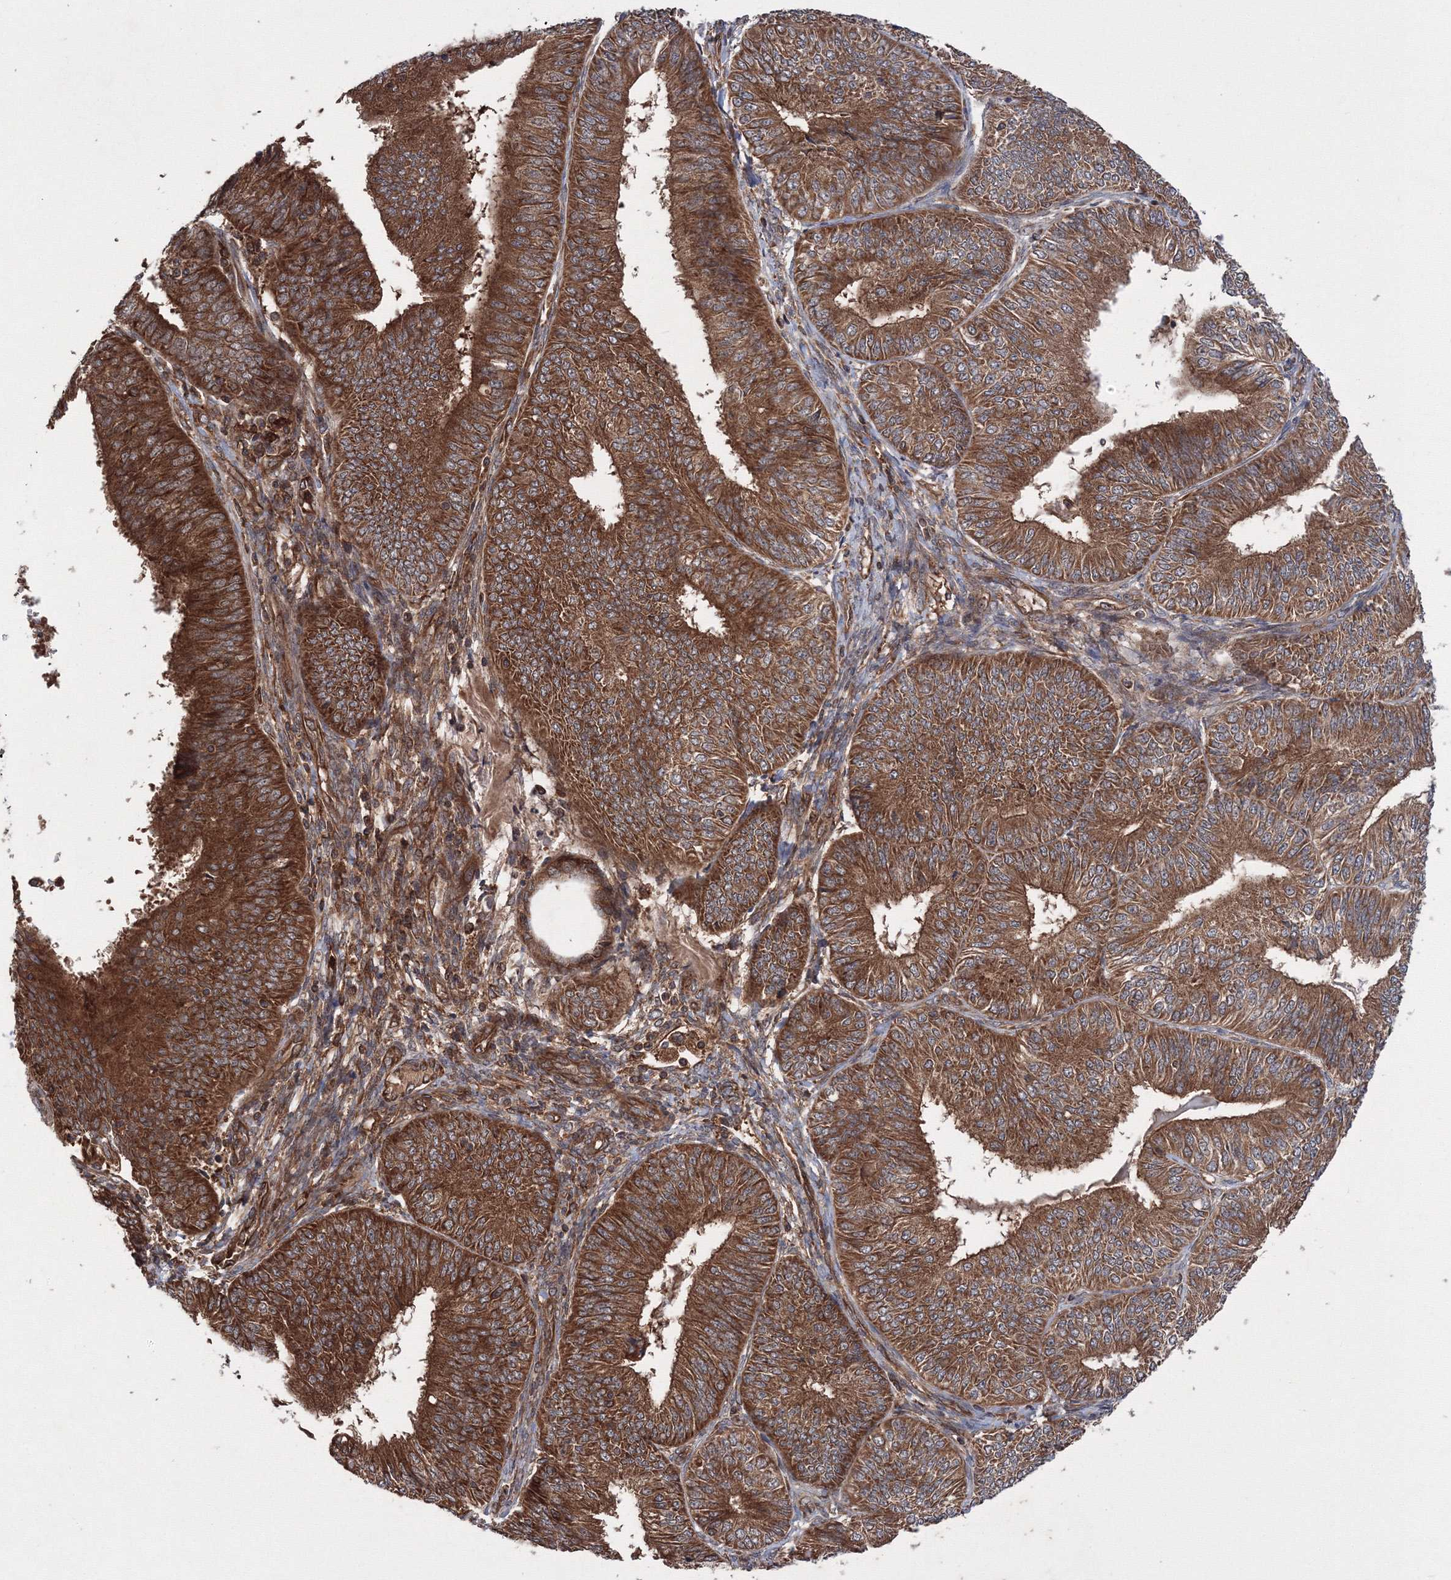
{"staining": {"intensity": "strong", "quantity": ">75%", "location": "cytoplasmic/membranous"}, "tissue": "endometrial cancer", "cell_type": "Tumor cells", "image_type": "cancer", "snomed": [{"axis": "morphology", "description": "Adenocarcinoma, NOS"}, {"axis": "topography", "description": "Endometrium"}], "caption": "High-magnification brightfield microscopy of endometrial adenocarcinoma stained with DAB (3,3'-diaminobenzidine) (brown) and counterstained with hematoxylin (blue). tumor cells exhibit strong cytoplasmic/membranous staining is present in approximately>75% of cells. (DAB (3,3'-diaminobenzidine) IHC with brightfield microscopy, high magnification).", "gene": "ATG3", "patient": {"sex": "female", "age": 58}}